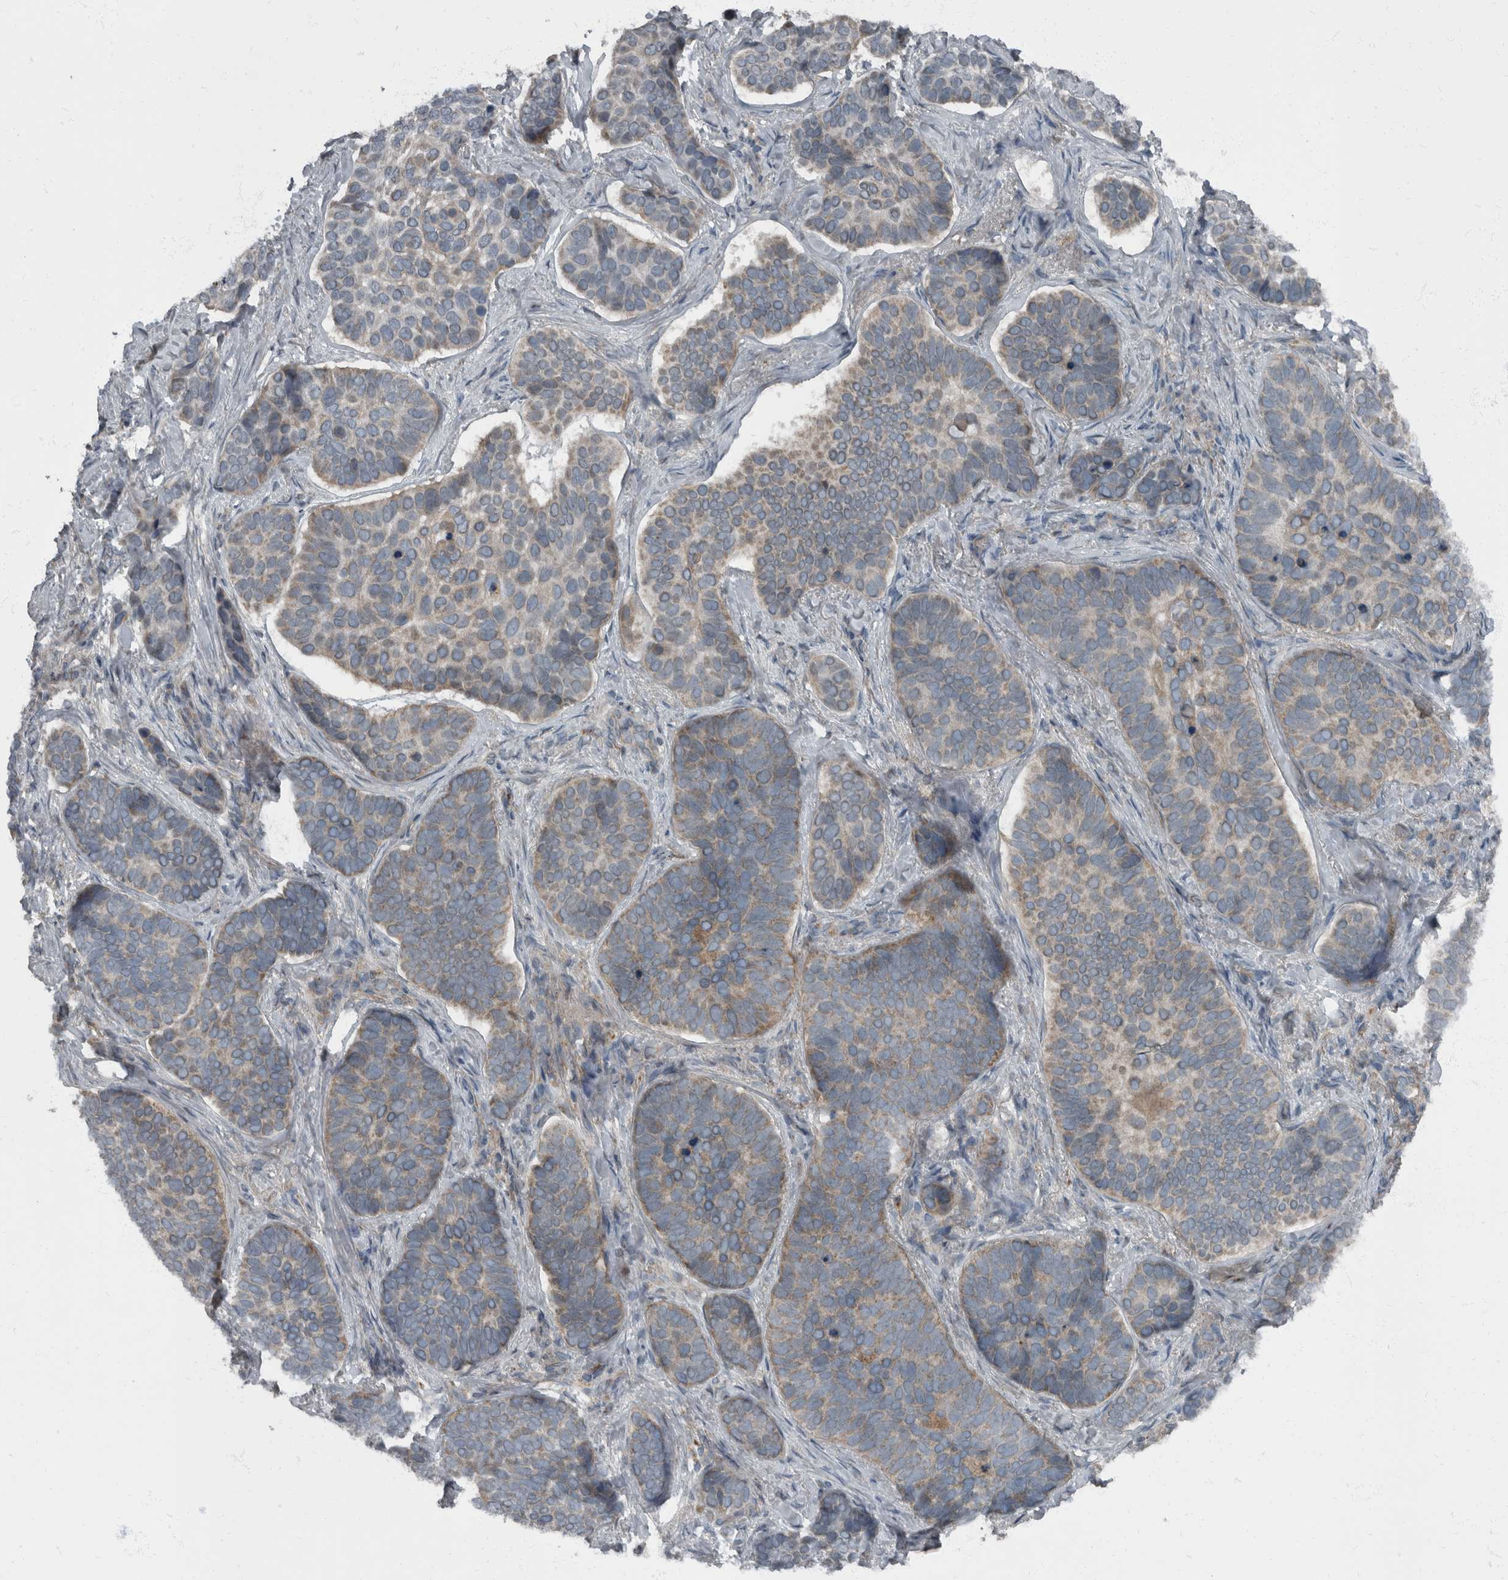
{"staining": {"intensity": "weak", "quantity": "25%-75%", "location": "cytoplasmic/membranous"}, "tissue": "skin cancer", "cell_type": "Tumor cells", "image_type": "cancer", "snomed": [{"axis": "morphology", "description": "Basal cell carcinoma"}, {"axis": "topography", "description": "Skin"}], "caption": "Protein staining of skin basal cell carcinoma tissue shows weak cytoplasmic/membranous positivity in approximately 25%-75% of tumor cells.", "gene": "RABGGTB", "patient": {"sex": "male", "age": 62}}